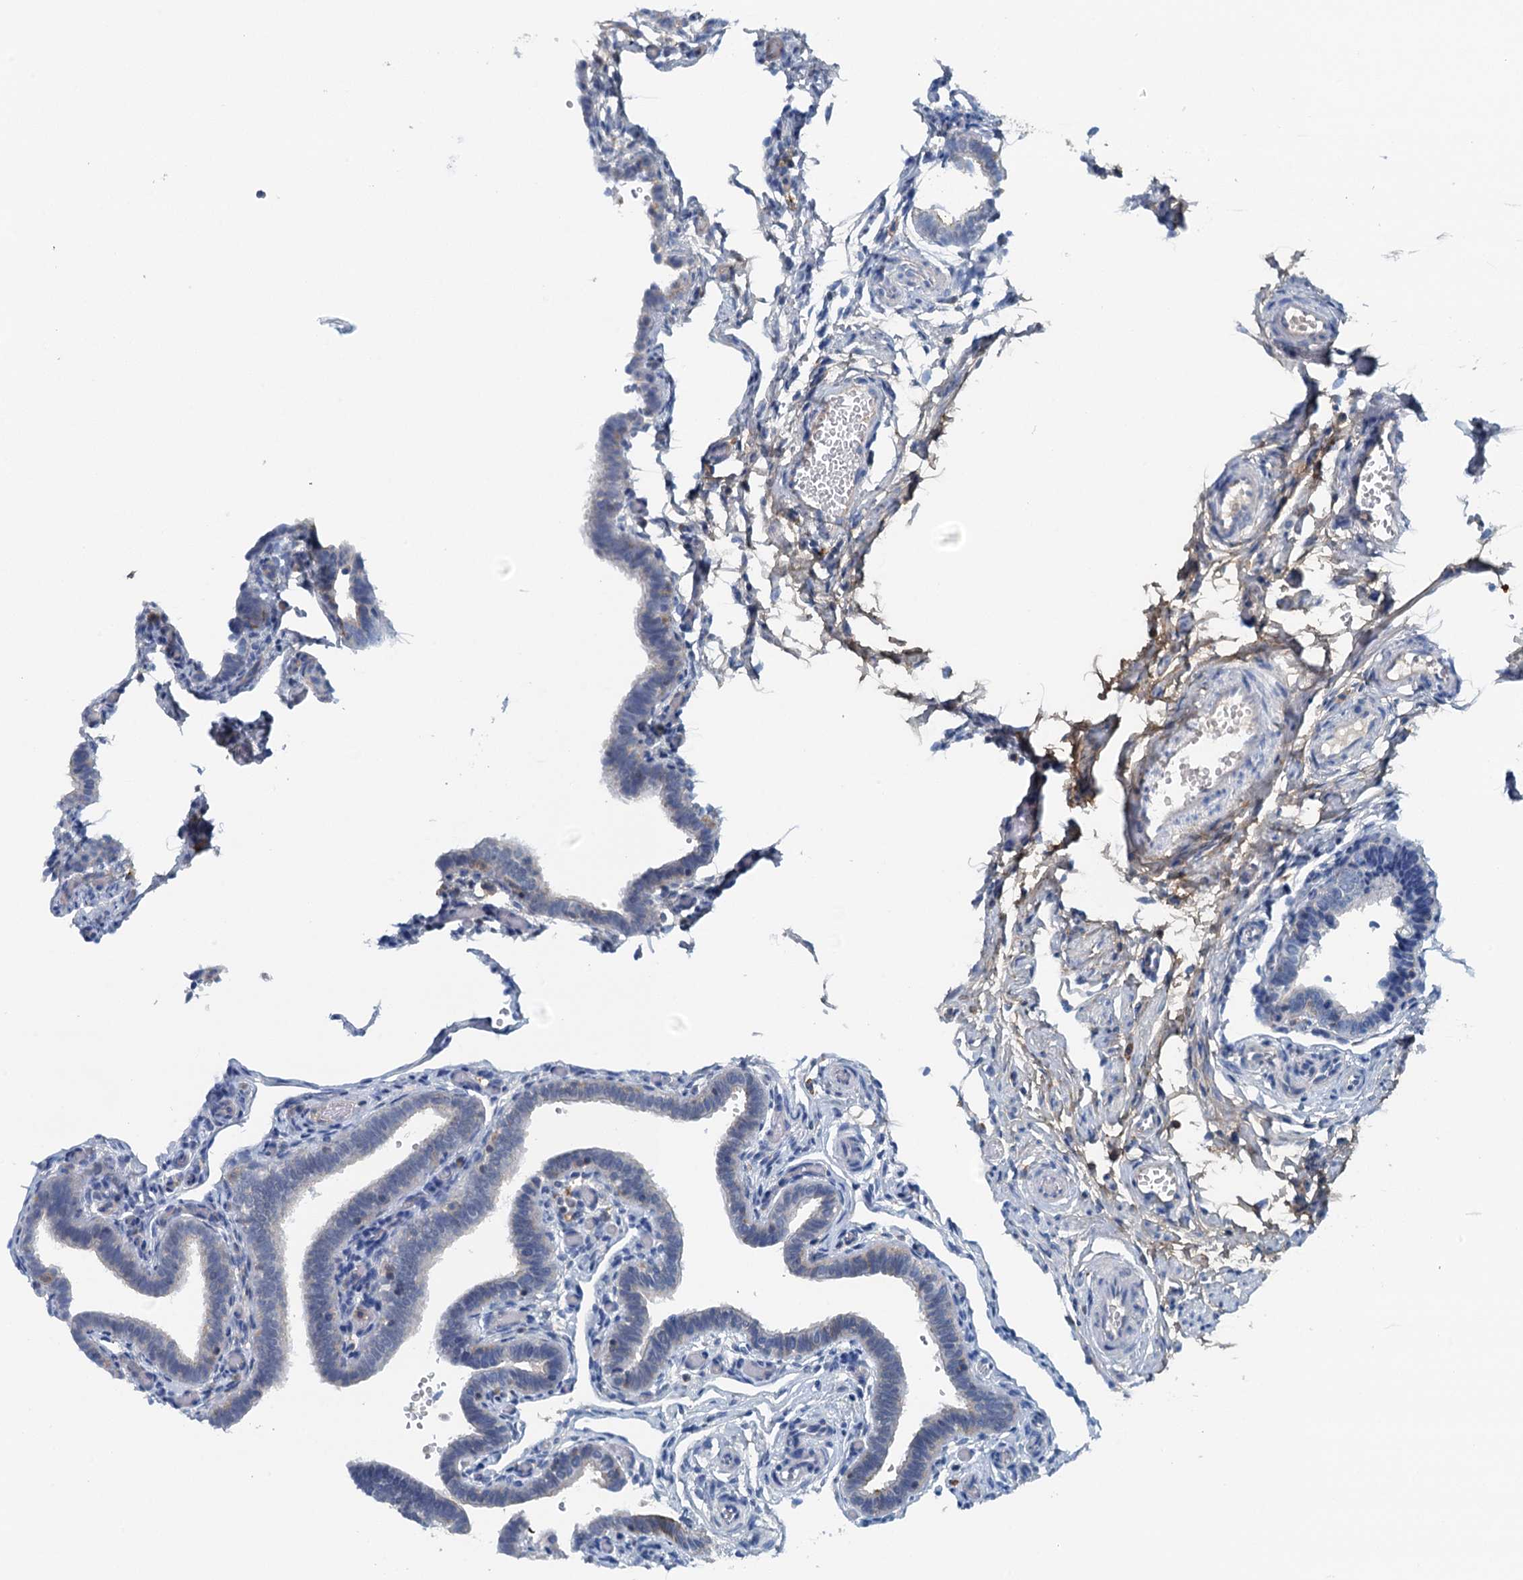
{"staining": {"intensity": "negative", "quantity": "none", "location": "none"}, "tissue": "fallopian tube", "cell_type": "Glandular cells", "image_type": "normal", "snomed": [{"axis": "morphology", "description": "Normal tissue, NOS"}, {"axis": "topography", "description": "Fallopian tube"}], "caption": "Immunohistochemistry micrograph of benign fallopian tube stained for a protein (brown), which displays no expression in glandular cells. (Stains: DAB immunohistochemistry (IHC) with hematoxylin counter stain, Microscopy: brightfield microscopy at high magnification).", "gene": "THAP10", "patient": {"sex": "female", "age": 36}}